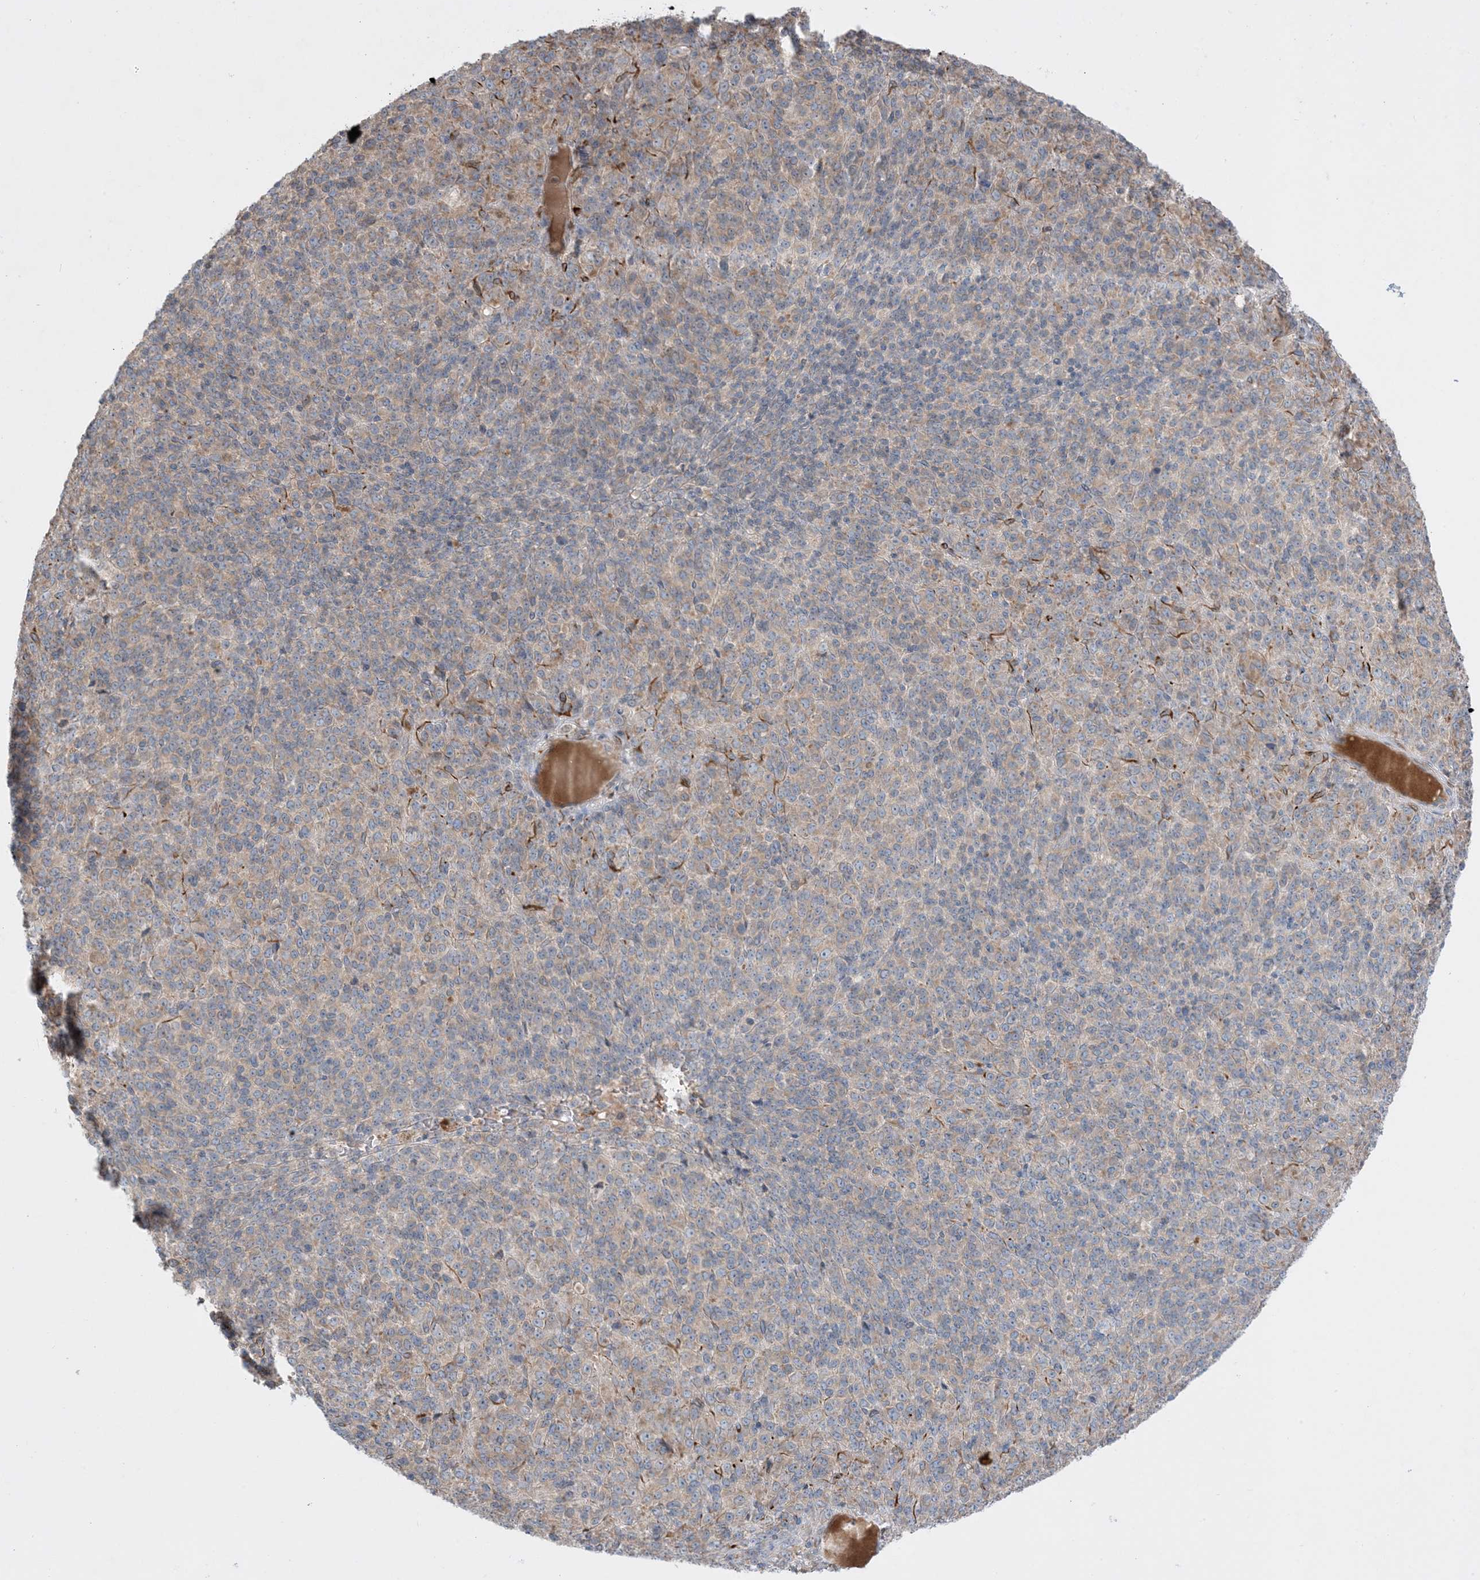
{"staining": {"intensity": "weak", "quantity": "25%-75%", "location": "cytoplasmic/membranous"}, "tissue": "melanoma", "cell_type": "Tumor cells", "image_type": "cancer", "snomed": [{"axis": "morphology", "description": "Malignant melanoma, Metastatic site"}, {"axis": "topography", "description": "Brain"}], "caption": "Tumor cells reveal low levels of weak cytoplasmic/membranous positivity in approximately 25%-75% of cells in melanoma.", "gene": "MMGT1", "patient": {"sex": "female", "age": 56}}